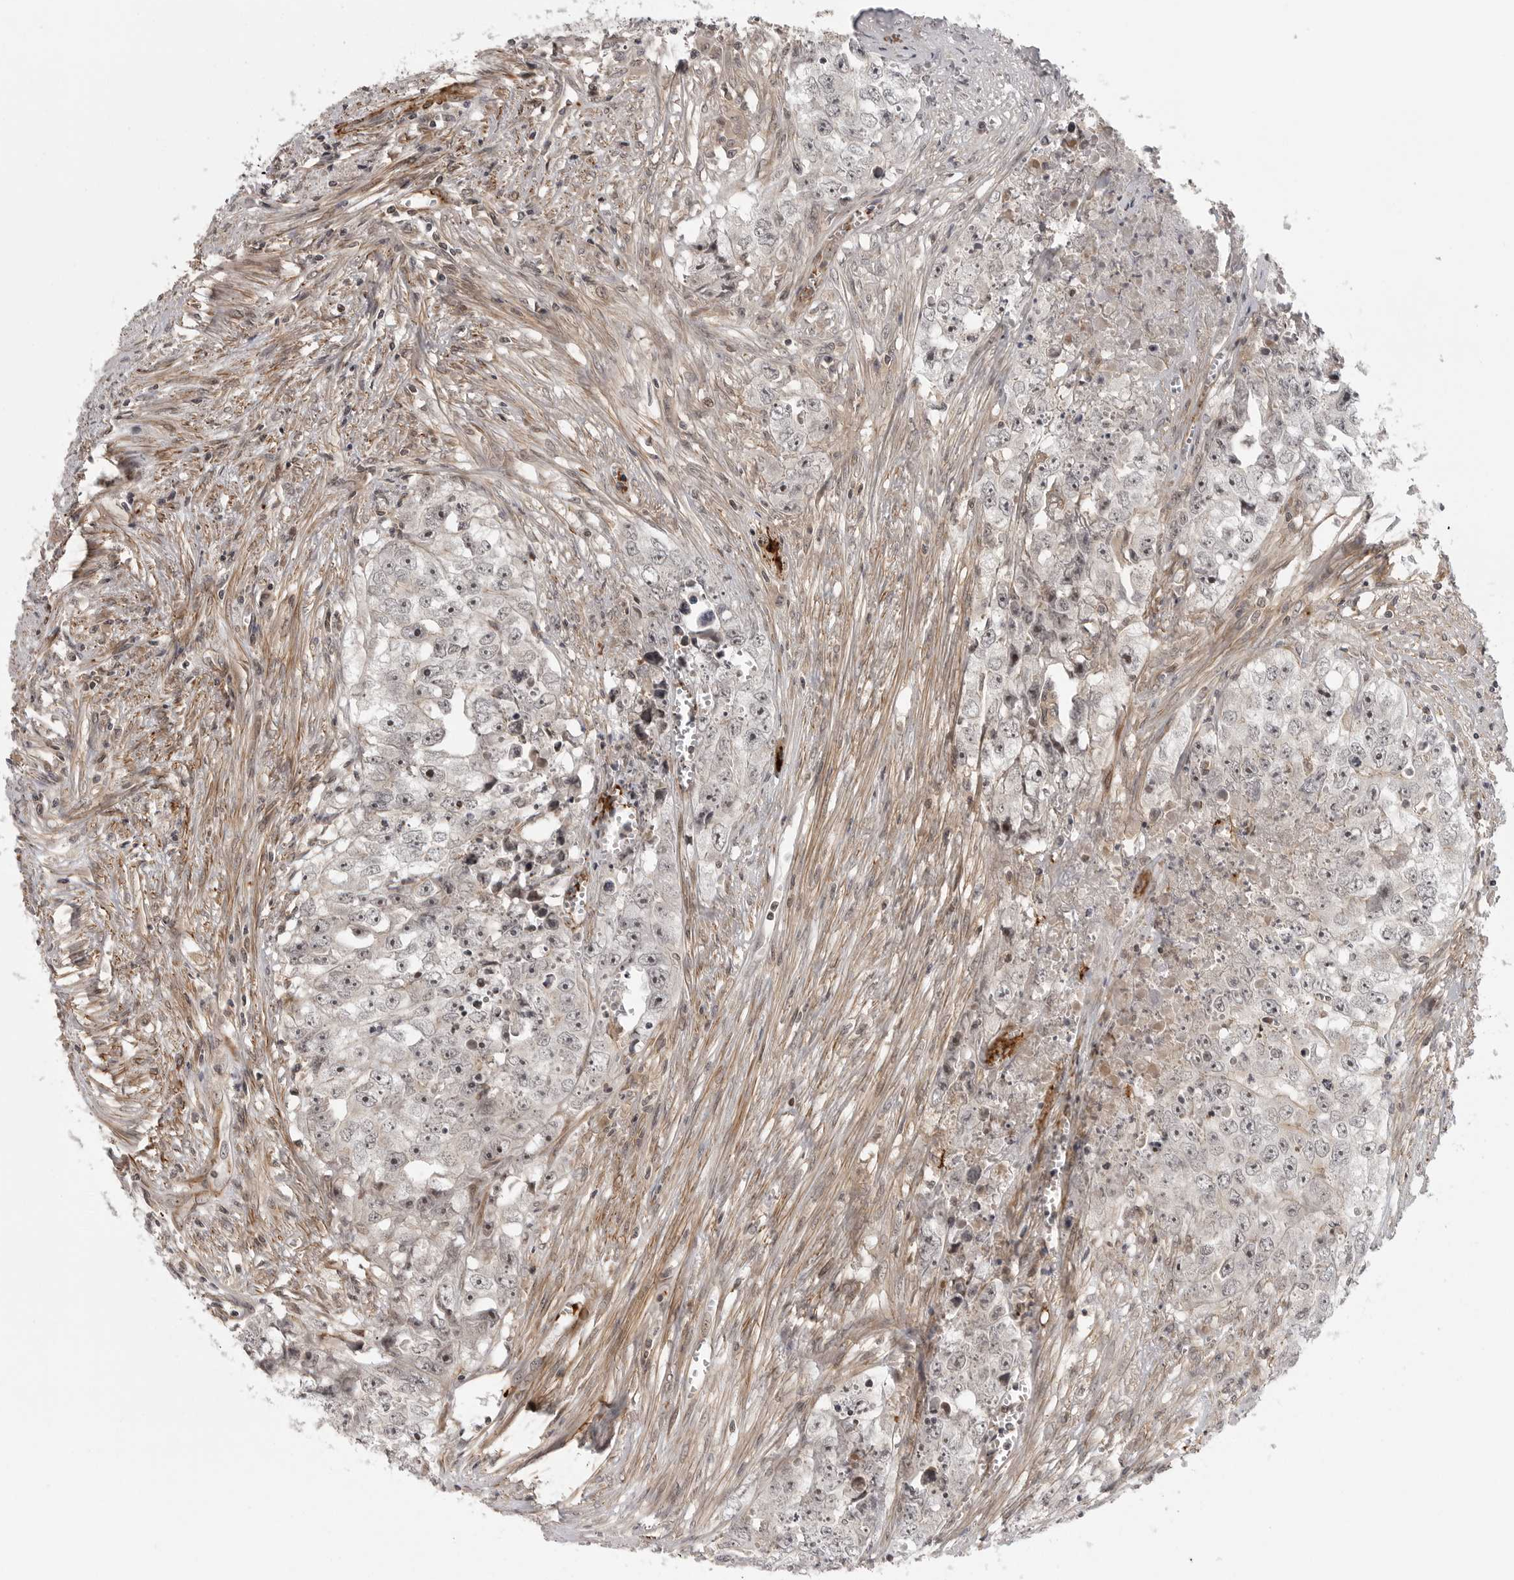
{"staining": {"intensity": "moderate", "quantity": "25%-75%", "location": "nuclear"}, "tissue": "testis cancer", "cell_type": "Tumor cells", "image_type": "cancer", "snomed": [{"axis": "morphology", "description": "Seminoma, NOS"}, {"axis": "morphology", "description": "Carcinoma, Embryonal, NOS"}, {"axis": "topography", "description": "Testis"}], "caption": "Moderate nuclear protein positivity is present in approximately 25%-75% of tumor cells in testis cancer (embryonal carcinoma).", "gene": "TUT4", "patient": {"sex": "male", "age": 43}}